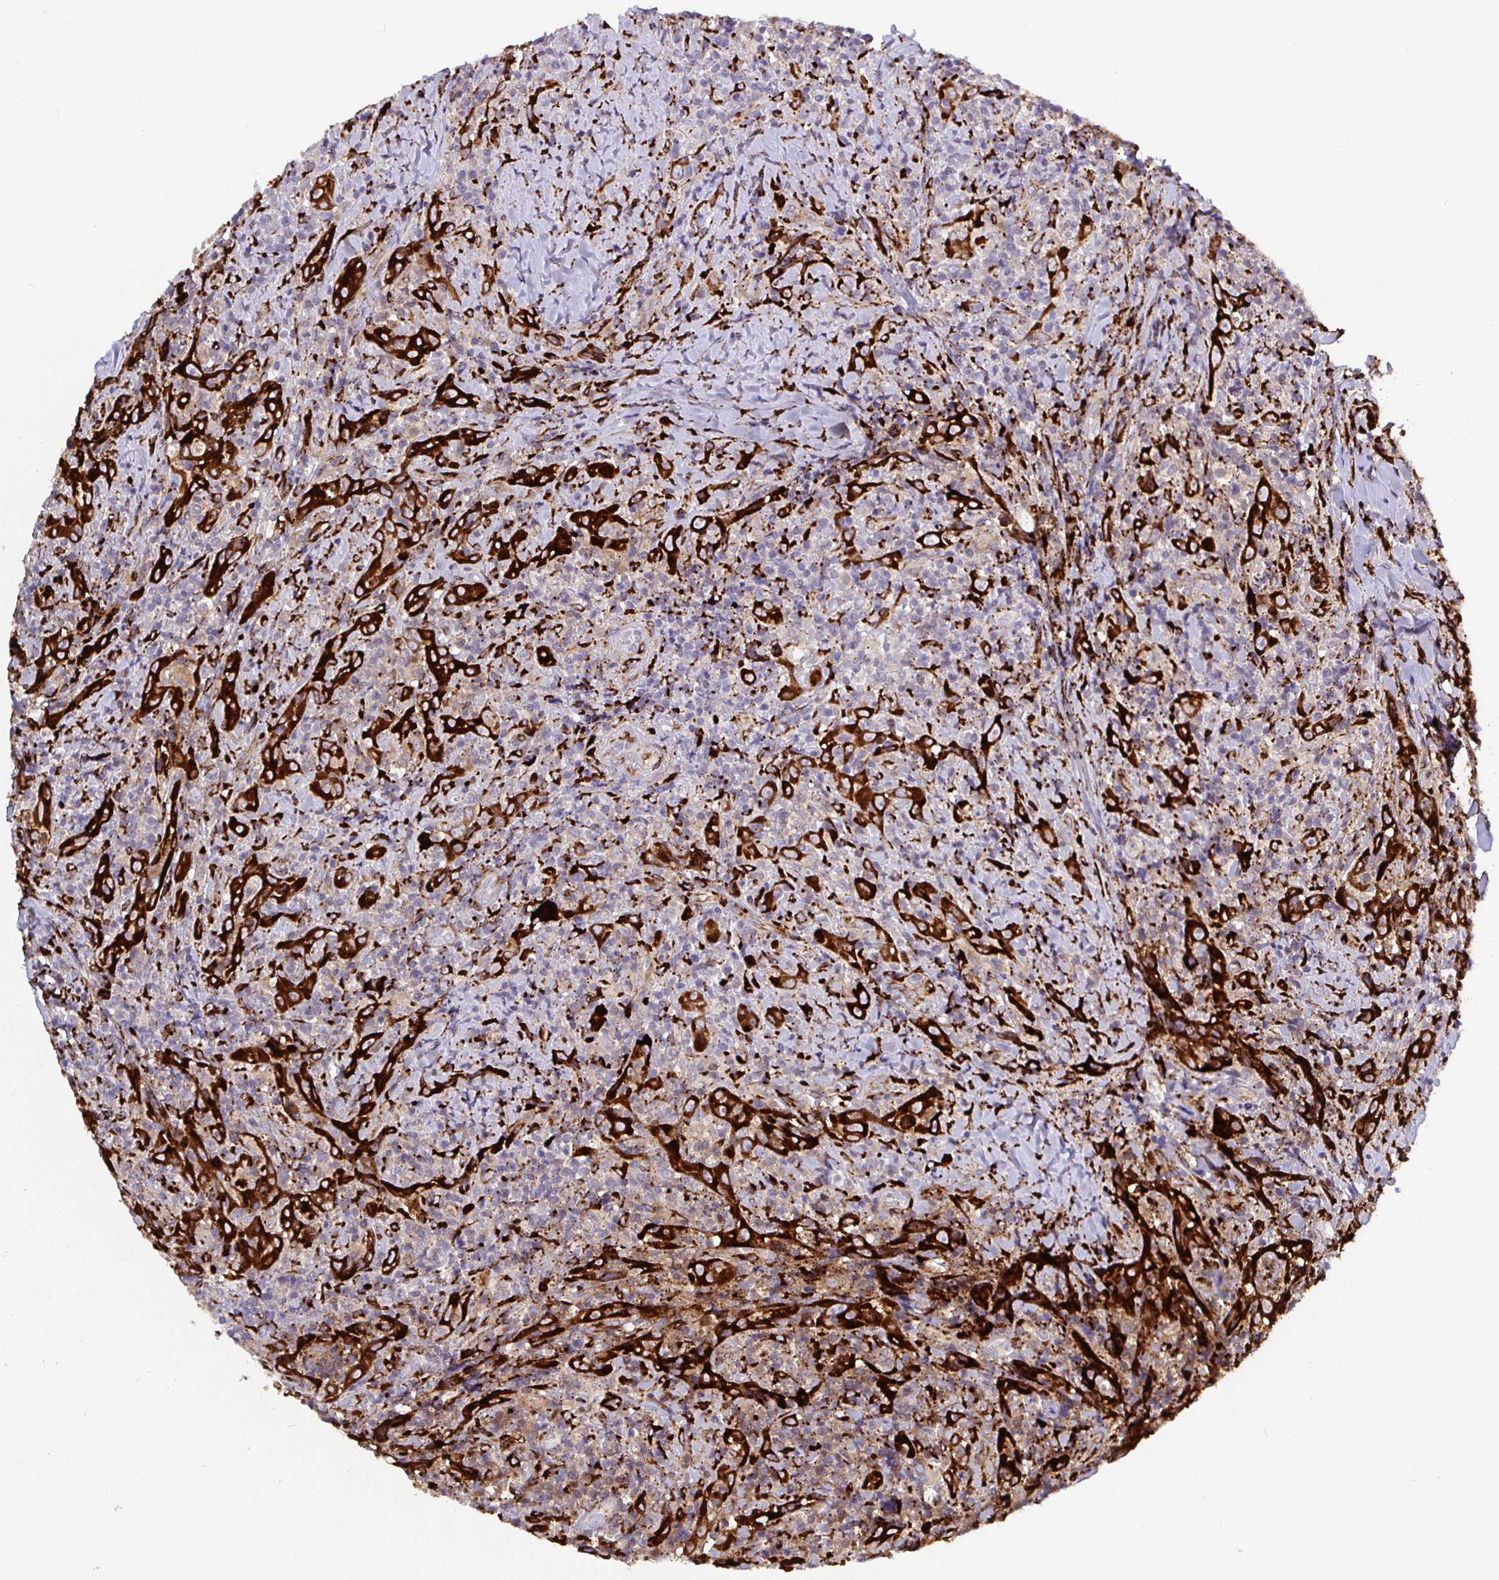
{"staining": {"intensity": "strong", "quantity": ">75%", "location": "cytoplasmic/membranous"}, "tissue": "head and neck cancer", "cell_type": "Tumor cells", "image_type": "cancer", "snomed": [{"axis": "morphology", "description": "Squamous cell carcinoma, NOS"}, {"axis": "topography", "description": "Head-Neck"}], "caption": "An immunohistochemistry (IHC) micrograph of neoplastic tissue is shown. Protein staining in brown labels strong cytoplasmic/membranous positivity in squamous cell carcinoma (head and neck) within tumor cells.", "gene": "P4HA2", "patient": {"sex": "female", "age": 95}}